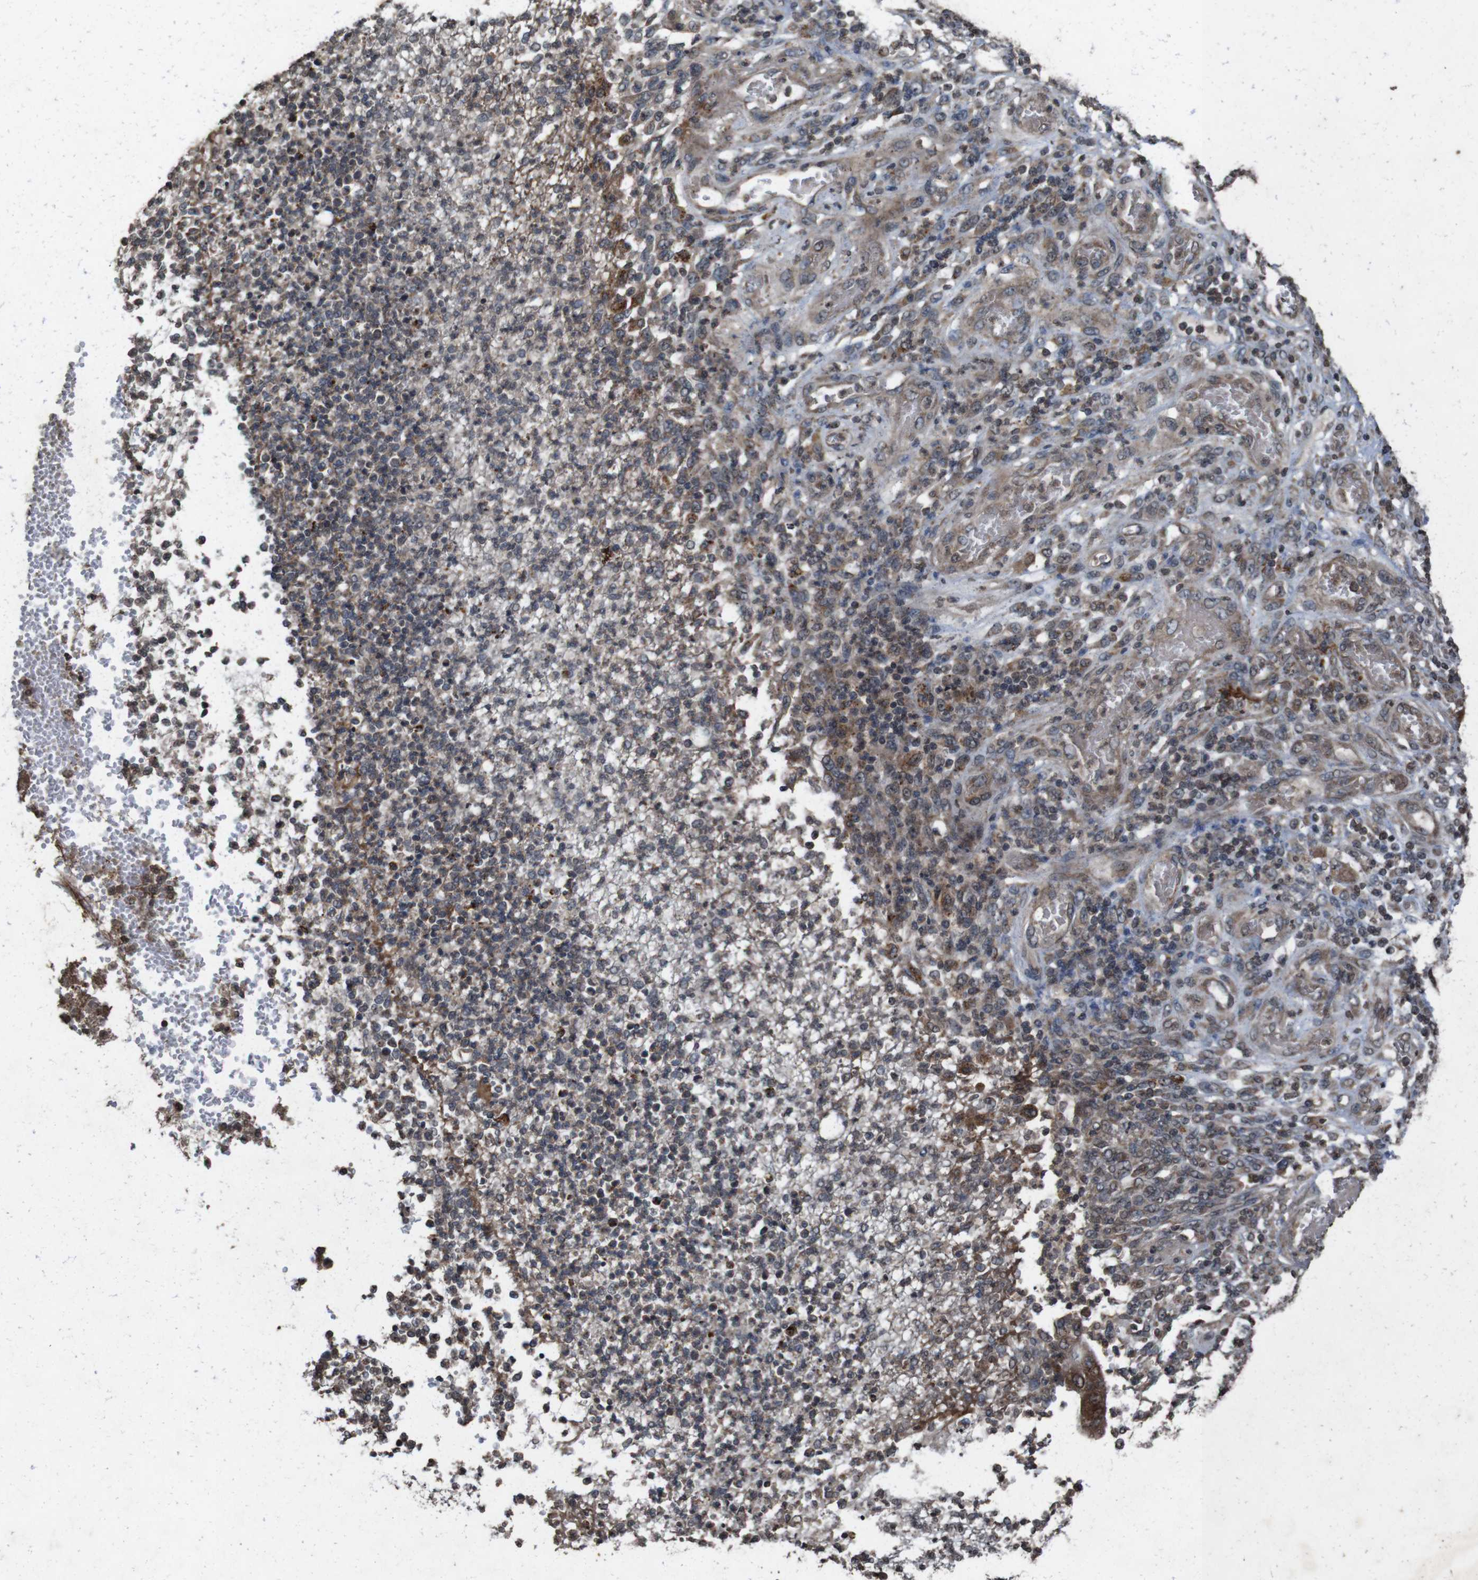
{"staining": {"intensity": "strong", "quantity": "25%-75%", "location": "cytoplasmic/membranous"}, "tissue": "stomach cancer", "cell_type": "Tumor cells", "image_type": "cancer", "snomed": [{"axis": "morphology", "description": "Adenocarcinoma, NOS"}, {"axis": "topography", "description": "Stomach"}], "caption": "Stomach cancer stained with DAB immunohistochemistry (IHC) shows high levels of strong cytoplasmic/membranous positivity in approximately 25%-75% of tumor cells.", "gene": "SORL1", "patient": {"sex": "female", "age": 73}}